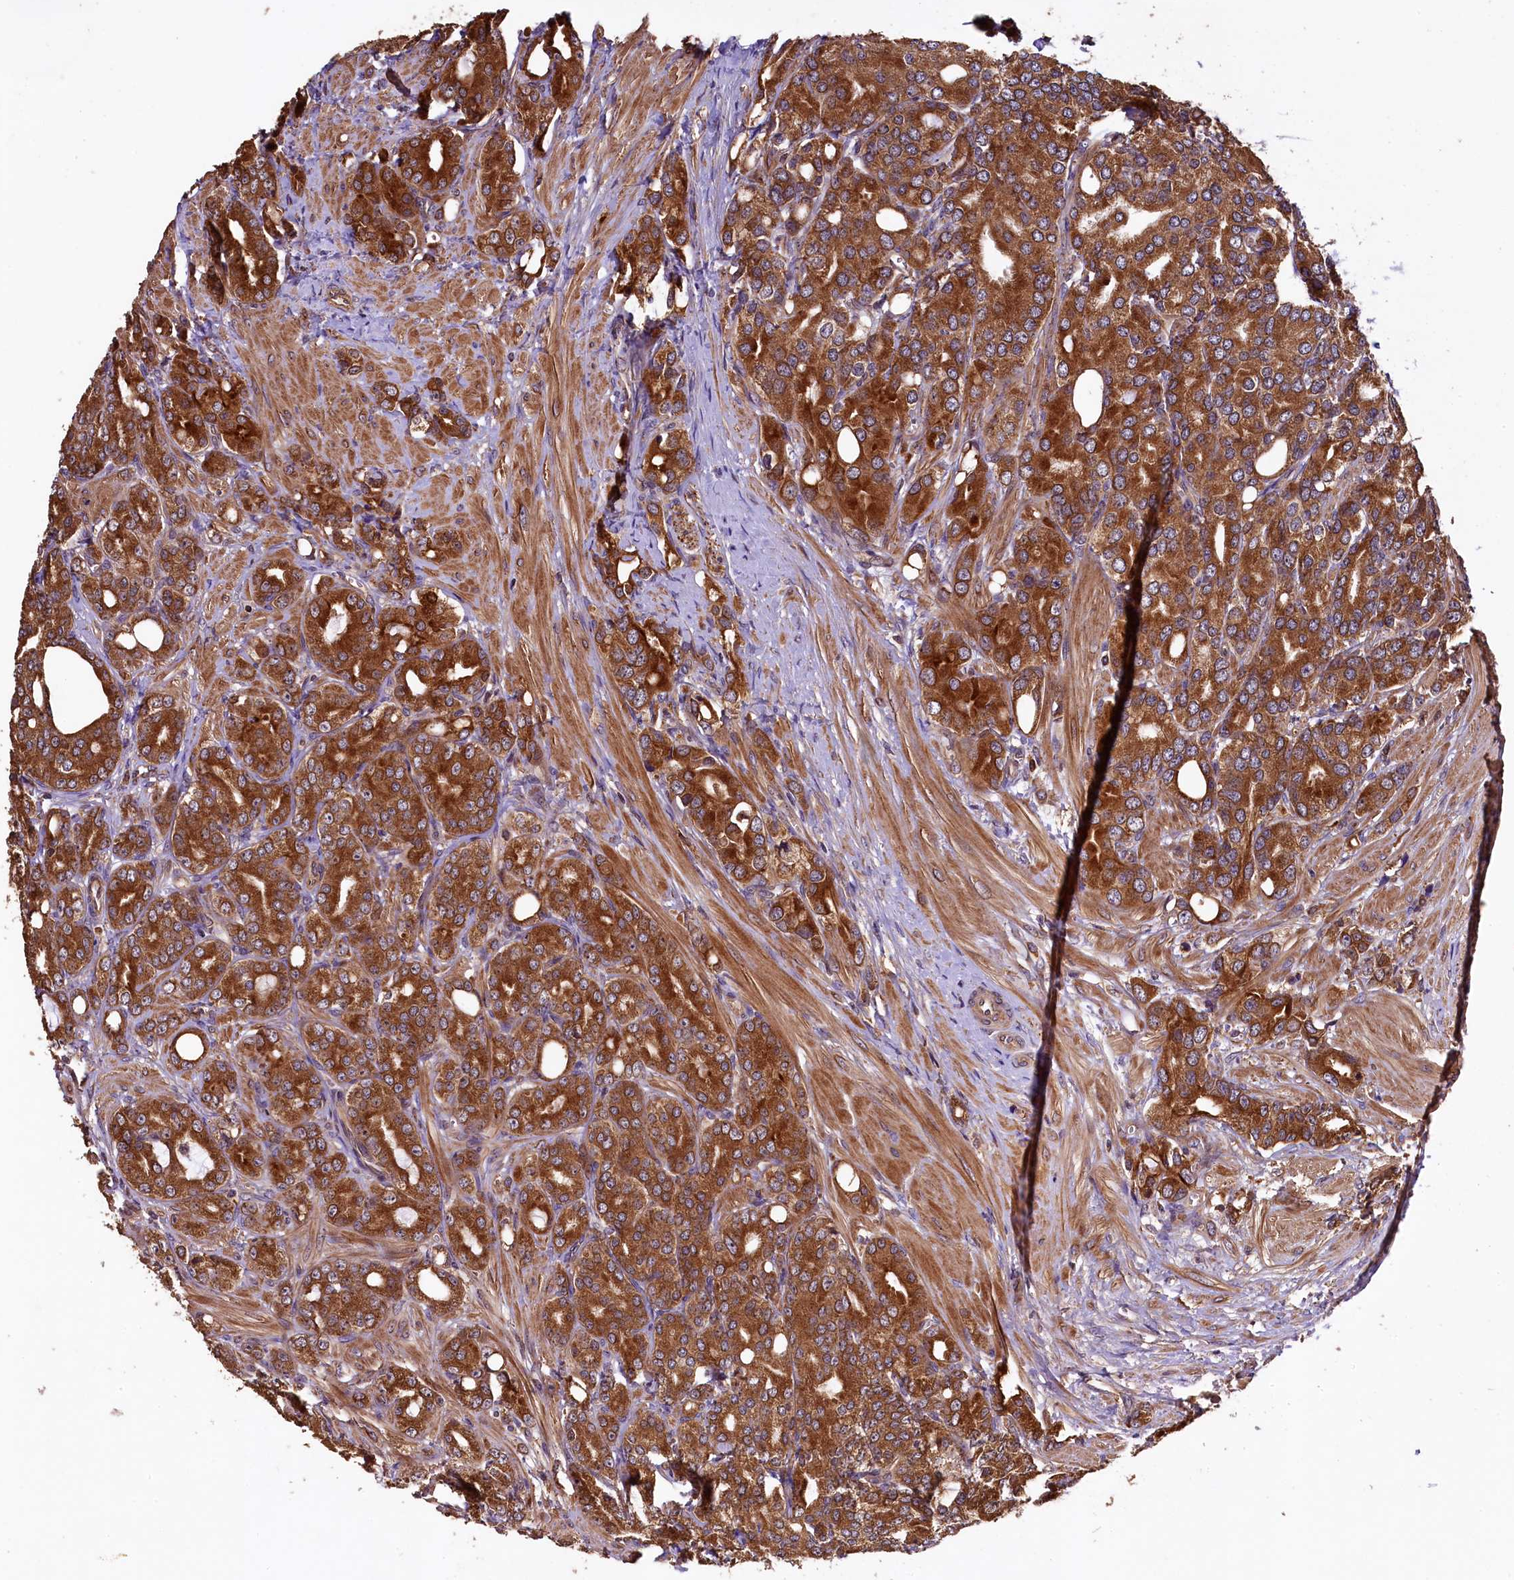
{"staining": {"intensity": "strong", "quantity": ">75%", "location": "cytoplasmic/membranous"}, "tissue": "prostate cancer", "cell_type": "Tumor cells", "image_type": "cancer", "snomed": [{"axis": "morphology", "description": "Adenocarcinoma, High grade"}, {"axis": "topography", "description": "Prostate"}], "caption": "Immunohistochemistry (IHC) micrograph of prostate cancer stained for a protein (brown), which demonstrates high levels of strong cytoplasmic/membranous expression in about >75% of tumor cells.", "gene": "KLC2", "patient": {"sex": "male", "age": 62}}